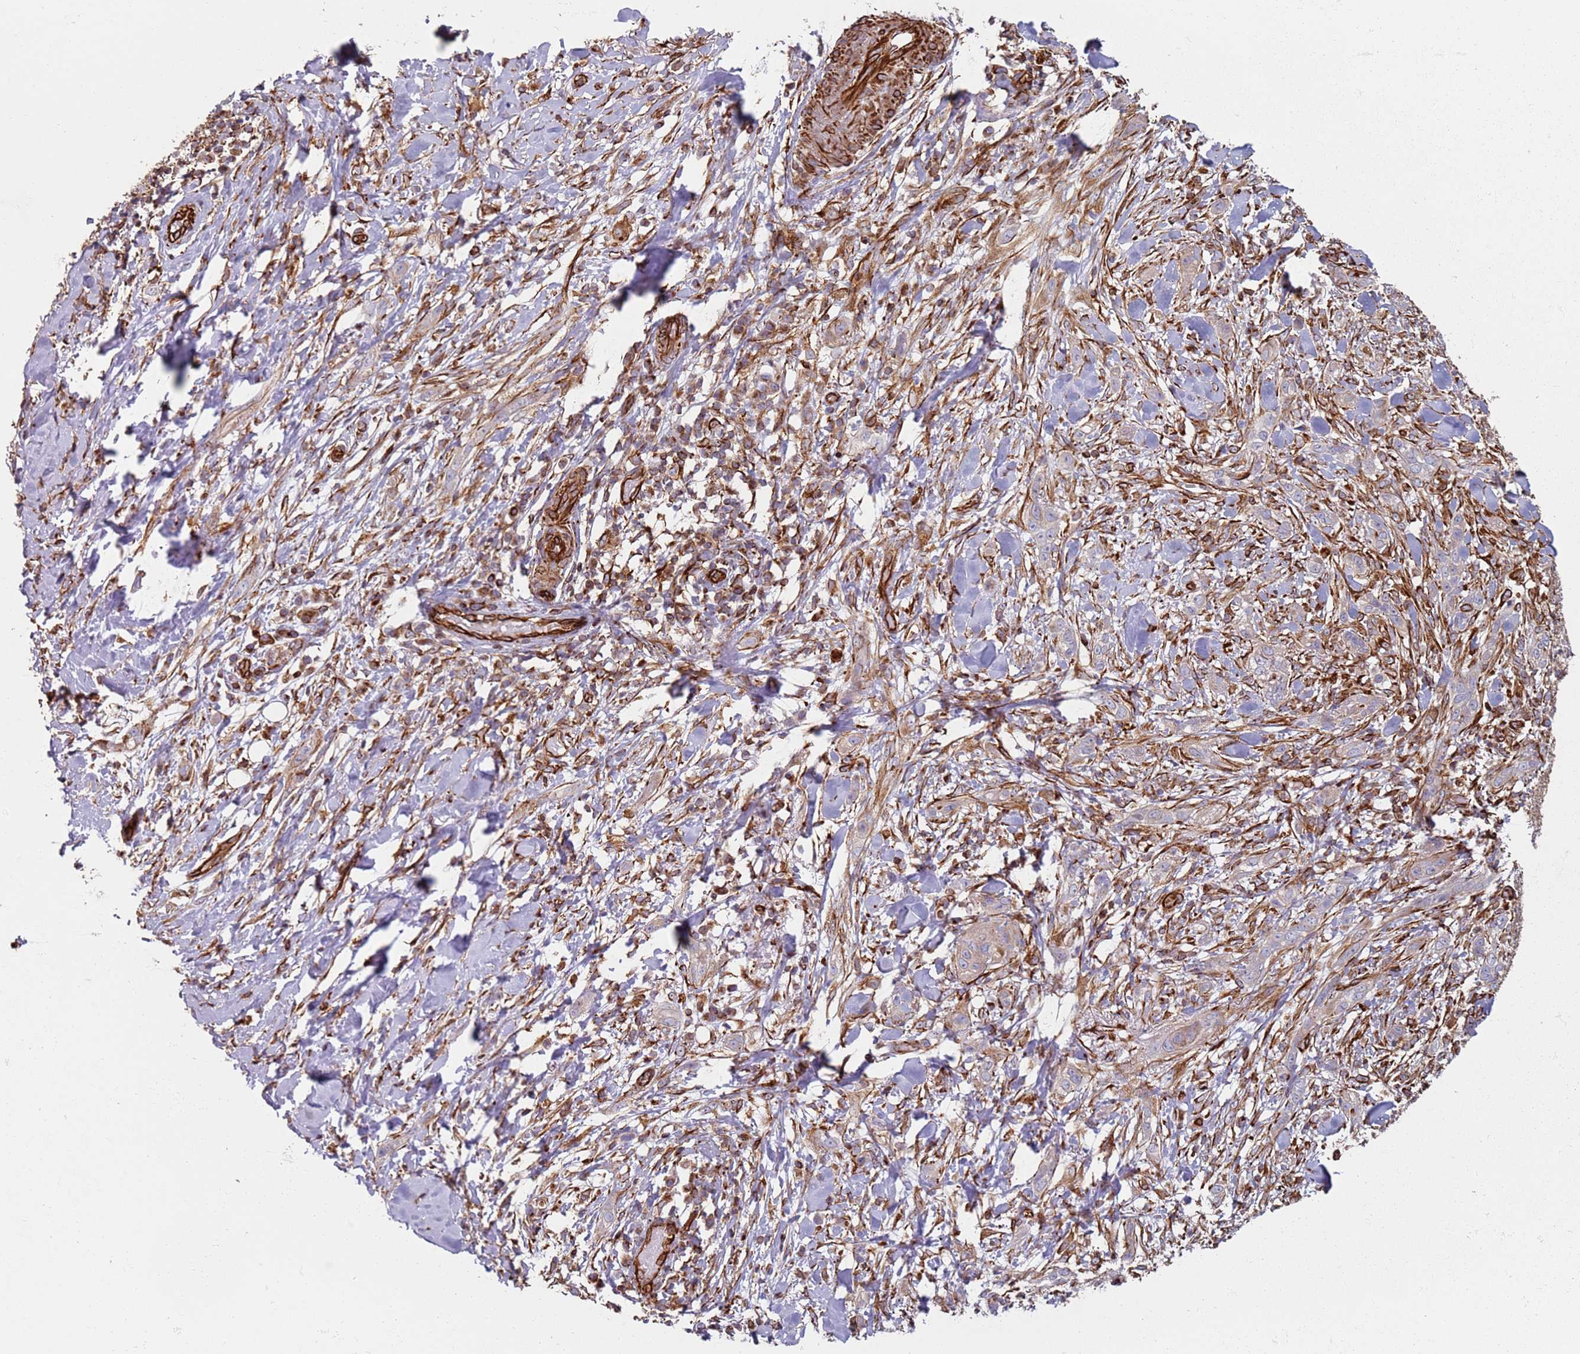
{"staining": {"intensity": "weak", "quantity": ">75%", "location": "cytoplasmic/membranous"}, "tissue": "skin cancer", "cell_type": "Tumor cells", "image_type": "cancer", "snomed": [{"axis": "morphology", "description": "Basal cell carcinoma"}, {"axis": "topography", "description": "Skin"}], "caption": "Protein staining by immunohistochemistry (IHC) displays weak cytoplasmic/membranous expression in about >75% of tumor cells in skin cancer.", "gene": "SNAPIN", "patient": {"sex": "male", "age": 72}}